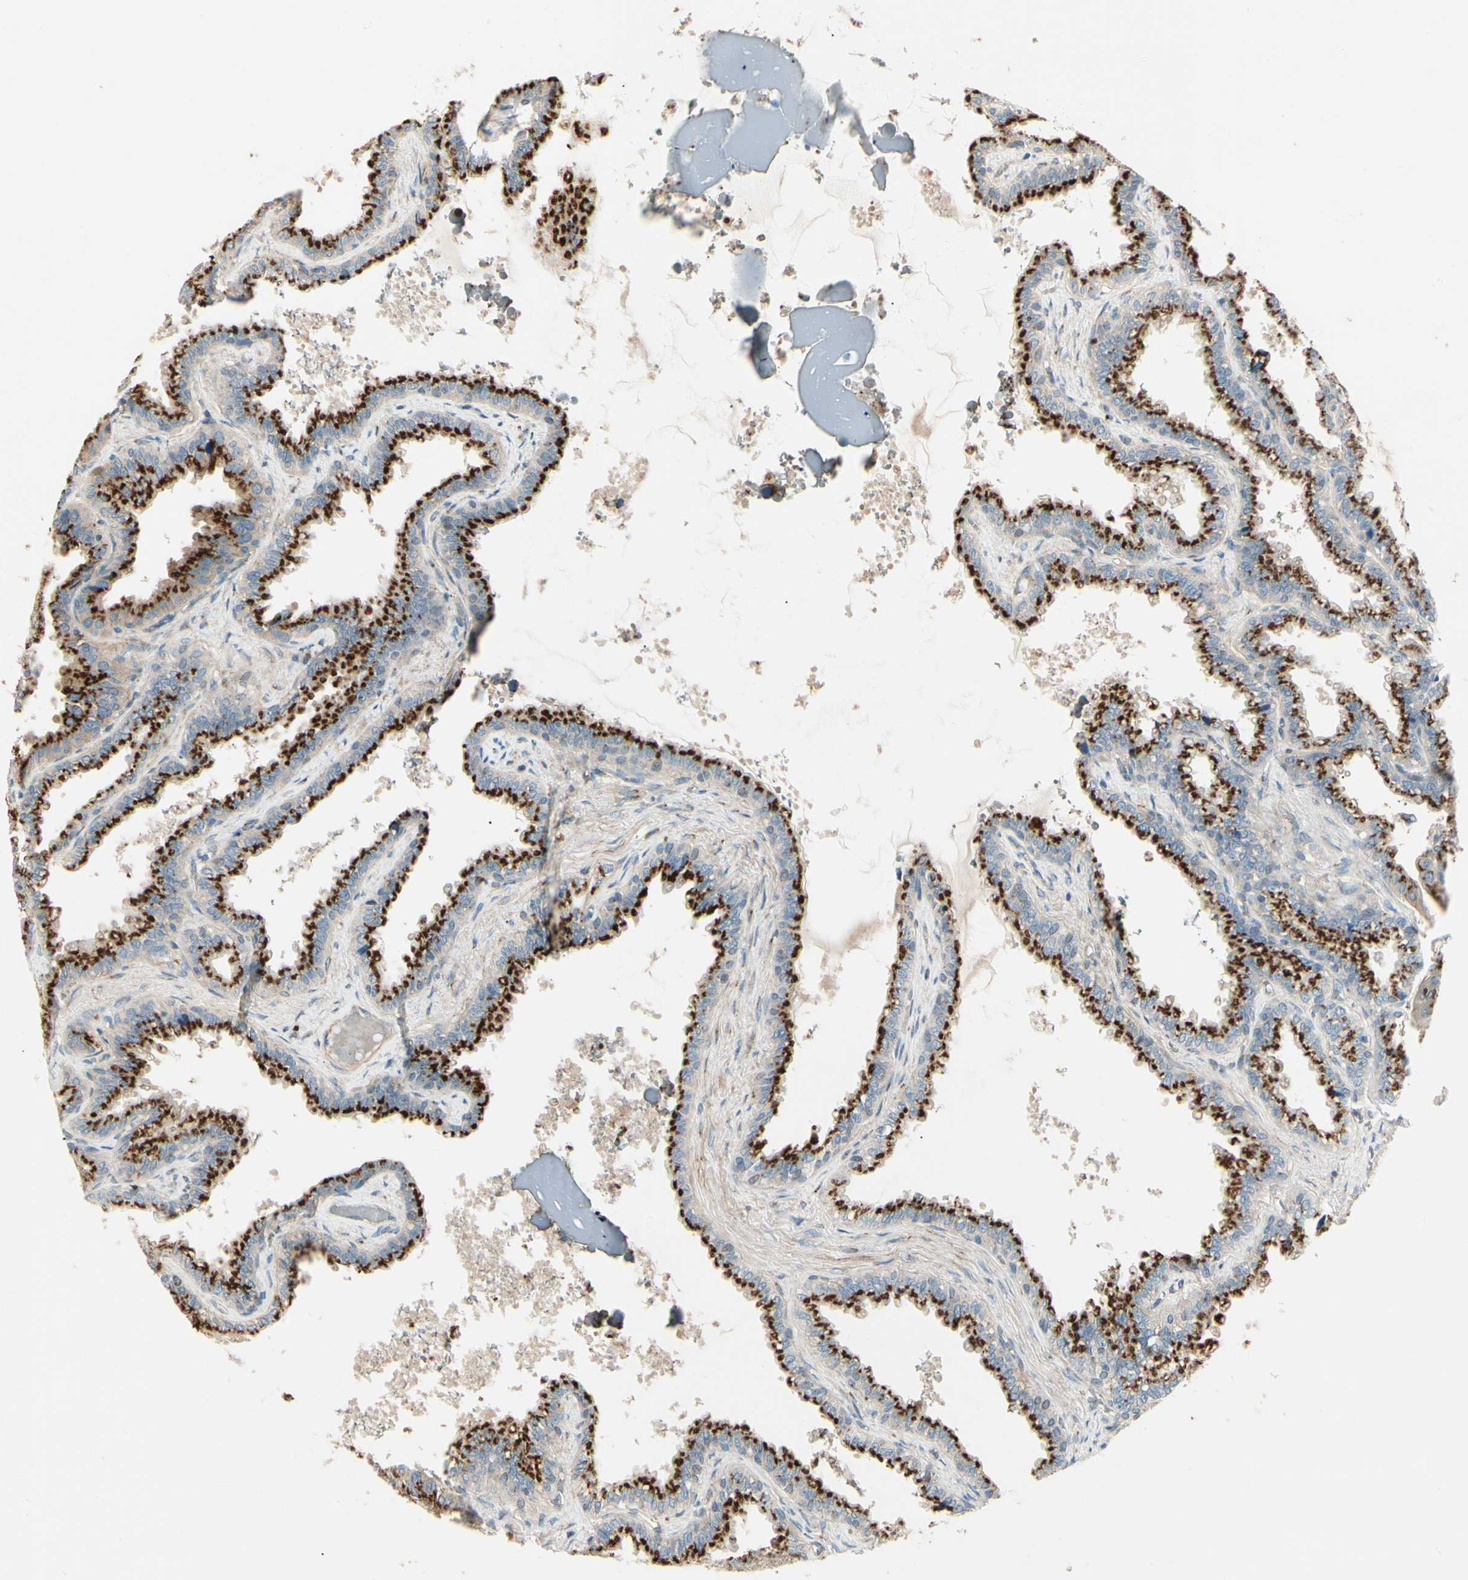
{"staining": {"intensity": "strong", "quantity": ">75%", "location": "cytoplasmic/membranous"}, "tissue": "seminal vesicle", "cell_type": "Glandular cells", "image_type": "normal", "snomed": [{"axis": "morphology", "description": "Normal tissue, NOS"}, {"axis": "topography", "description": "Seminal veicle"}], "caption": "DAB (3,3'-diaminobenzidine) immunohistochemical staining of unremarkable seminal vesicle demonstrates strong cytoplasmic/membranous protein expression in about >75% of glandular cells. The protein is shown in brown color, while the nuclei are stained blue.", "gene": "ABCA3", "patient": {"sex": "male", "age": 46}}